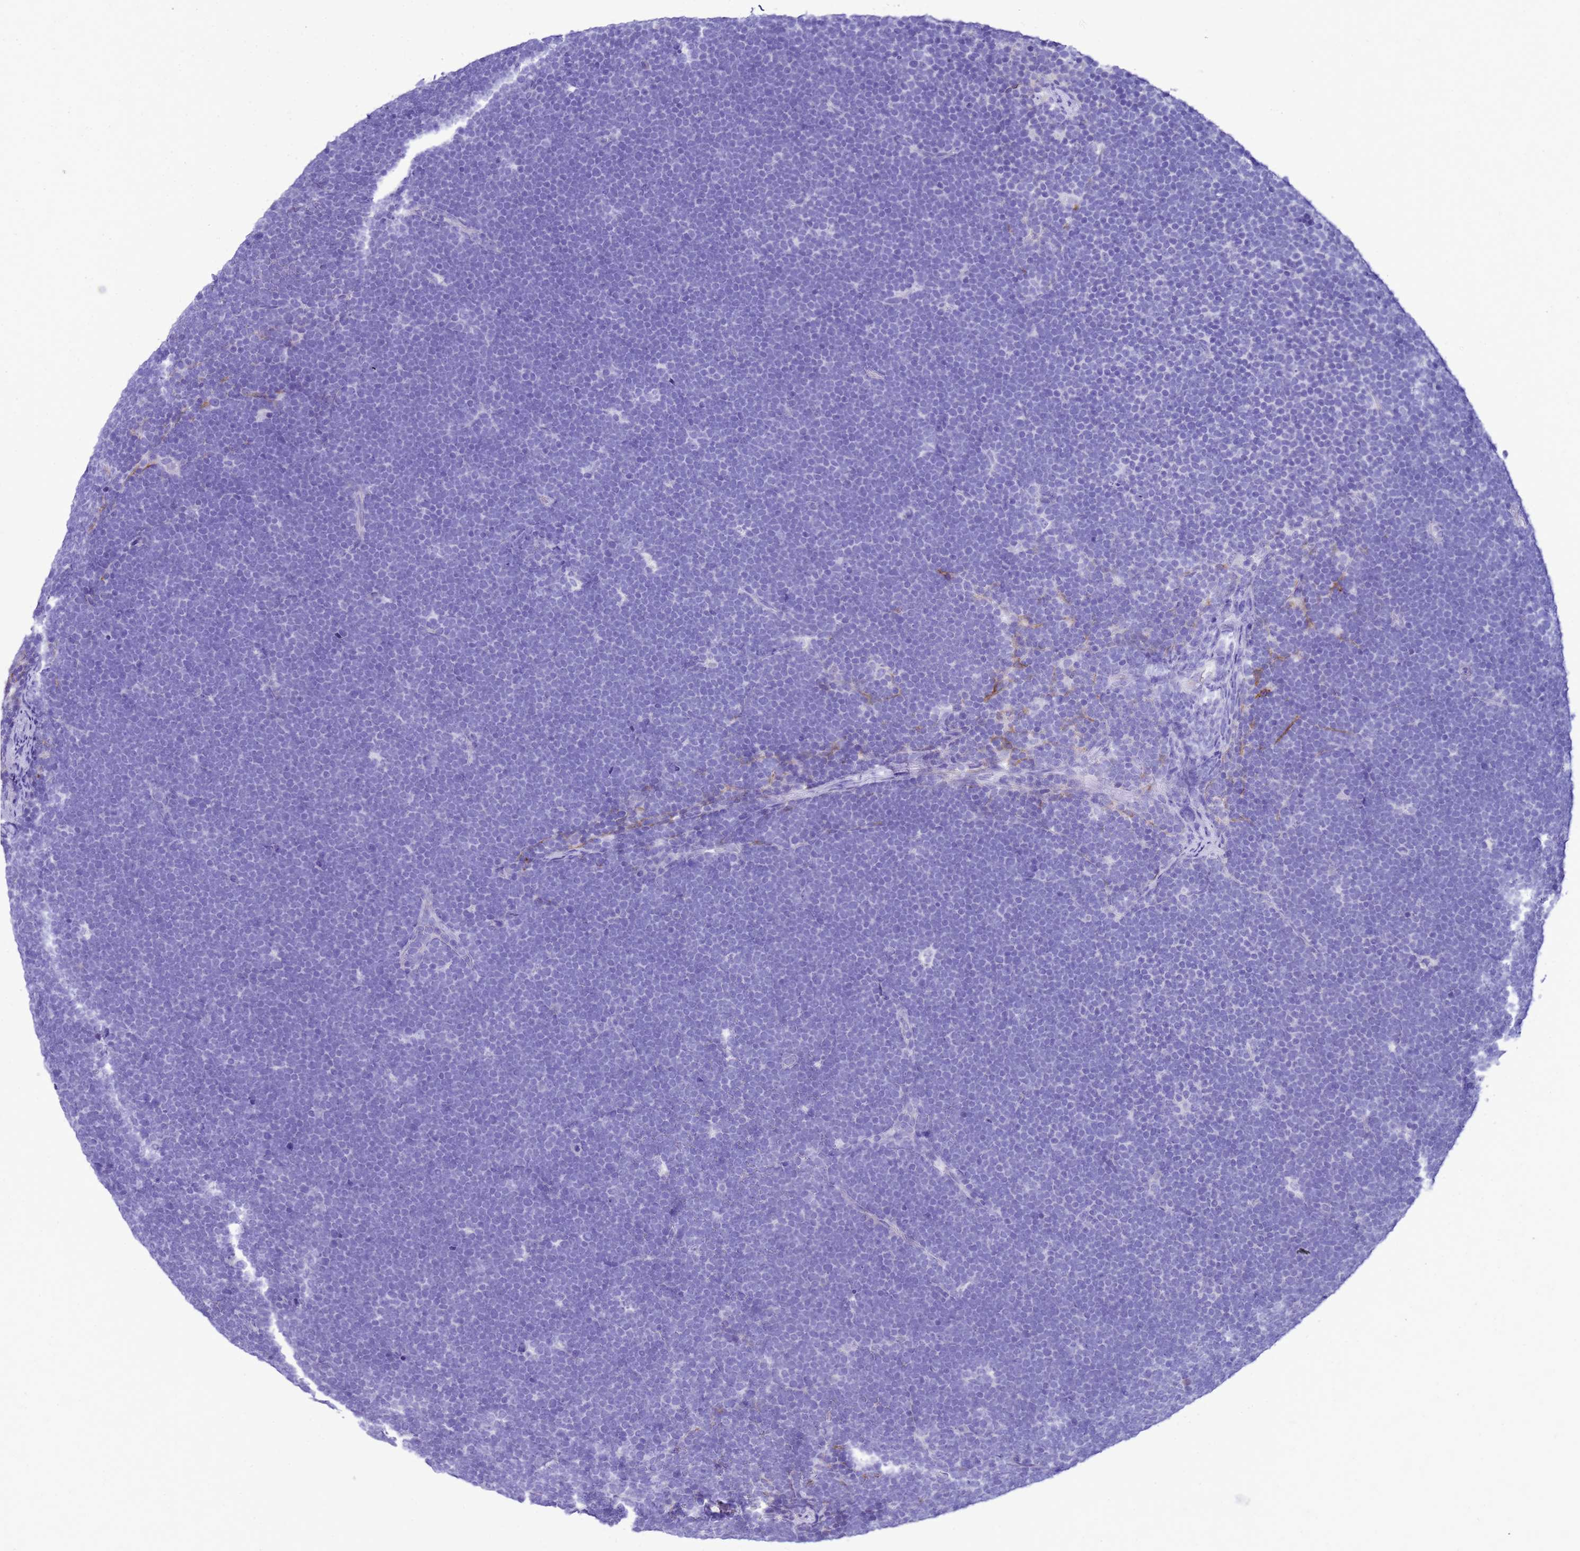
{"staining": {"intensity": "negative", "quantity": "none", "location": "none"}, "tissue": "lymphoma", "cell_type": "Tumor cells", "image_type": "cancer", "snomed": [{"axis": "morphology", "description": "Malignant lymphoma, non-Hodgkin's type, High grade"}, {"axis": "topography", "description": "Lymph node"}], "caption": "Immunohistochemistry of human malignant lymphoma, non-Hodgkin's type (high-grade) shows no staining in tumor cells. (DAB immunohistochemistry (IHC) visualized using brightfield microscopy, high magnification).", "gene": "BEST2", "patient": {"sex": "male", "age": 13}}